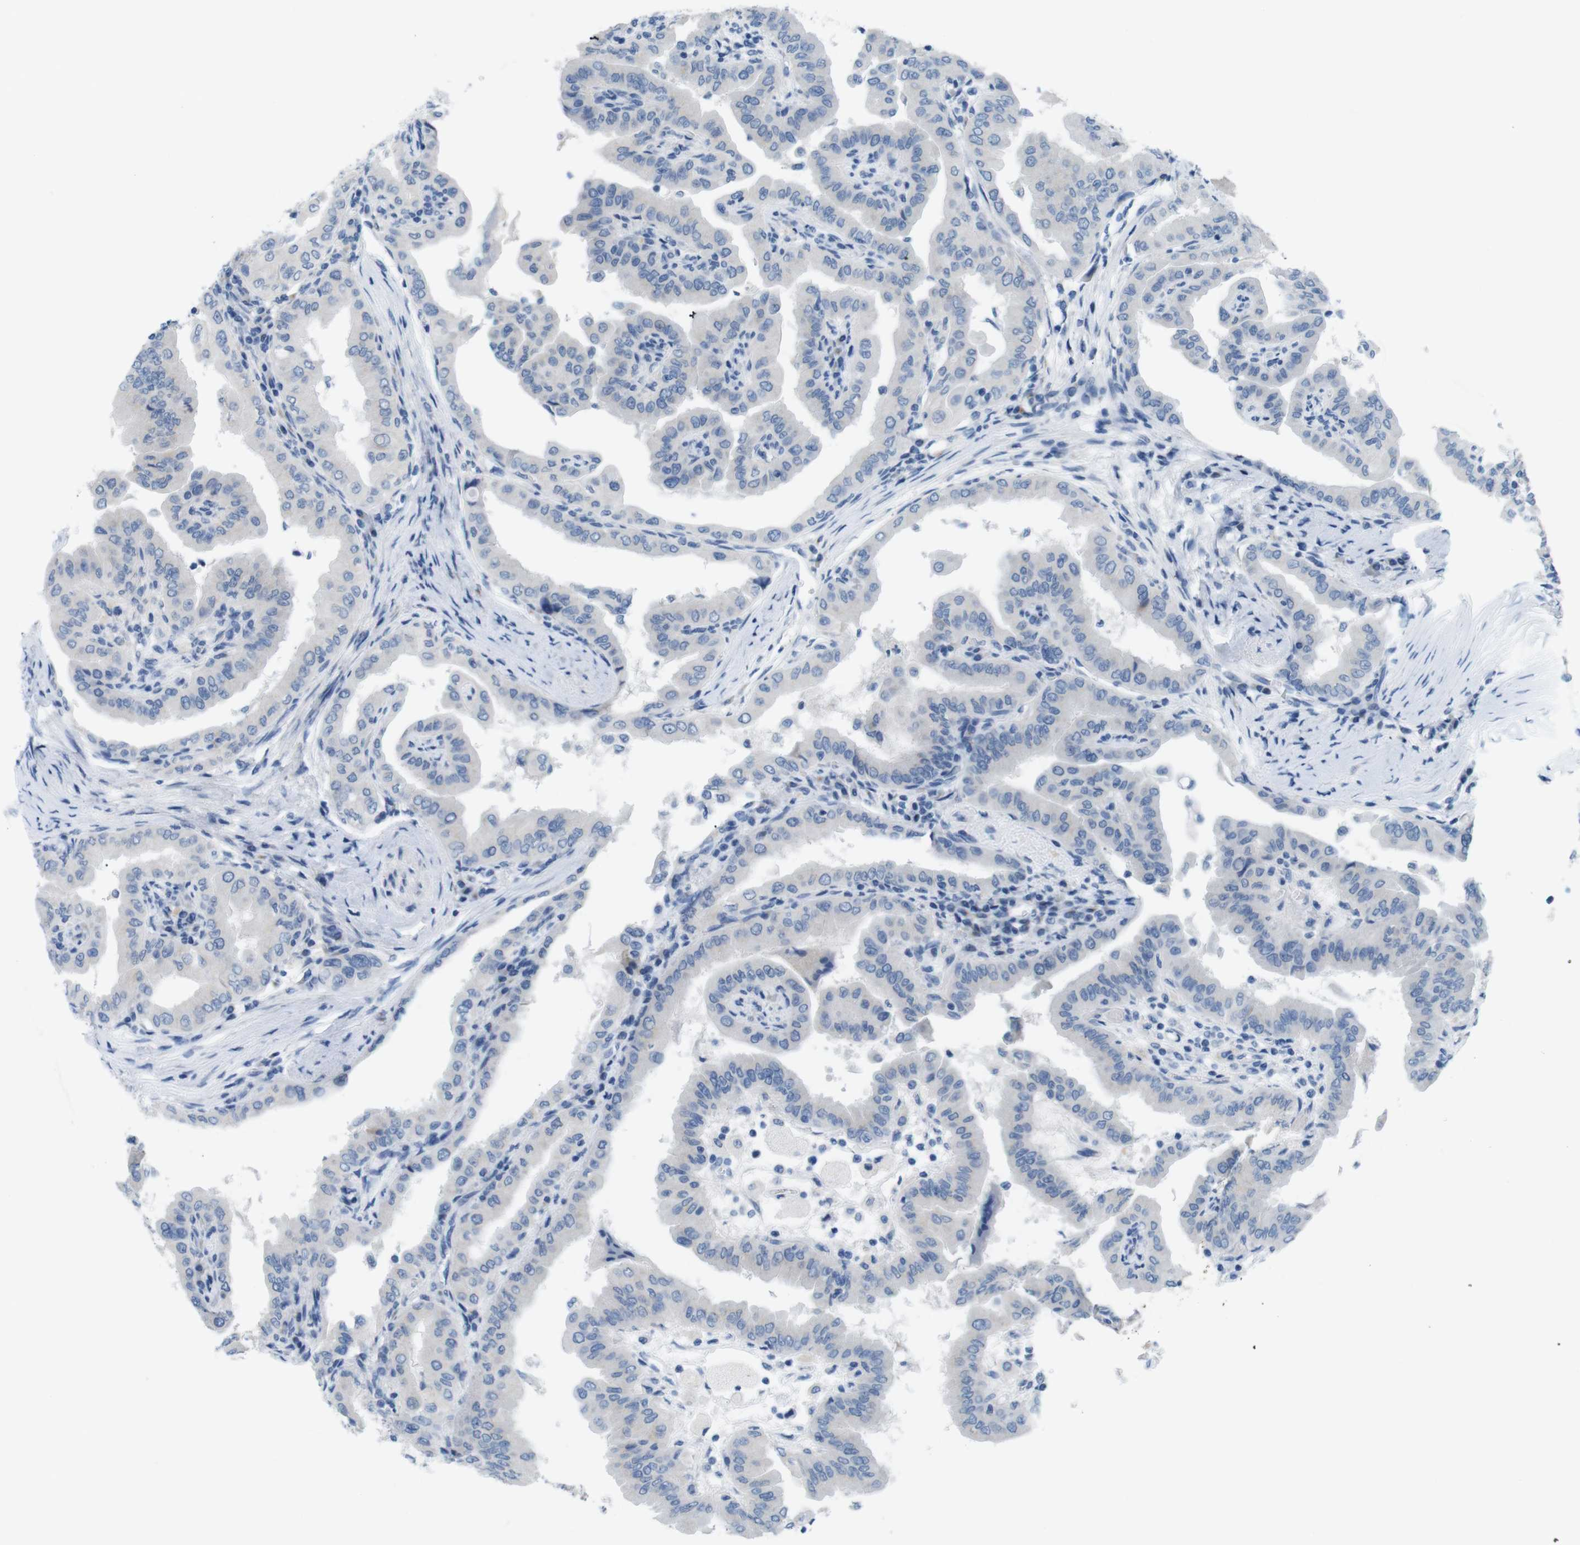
{"staining": {"intensity": "negative", "quantity": "none", "location": "none"}, "tissue": "thyroid cancer", "cell_type": "Tumor cells", "image_type": "cancer", "snomed": [{"axis": "morphology", "description": "Papillary adenocarcinoma, NOS"}, {"axis": "topography", "description": "Thyroid gland"}], "caption": "DAB immunohistochemical staining of thyroid cancer (papillary adenocarcinoma) displays no significant staining in tumor cells.", "gene": "GOLGA2", "patient": {"sex": "male", "age": 33}}